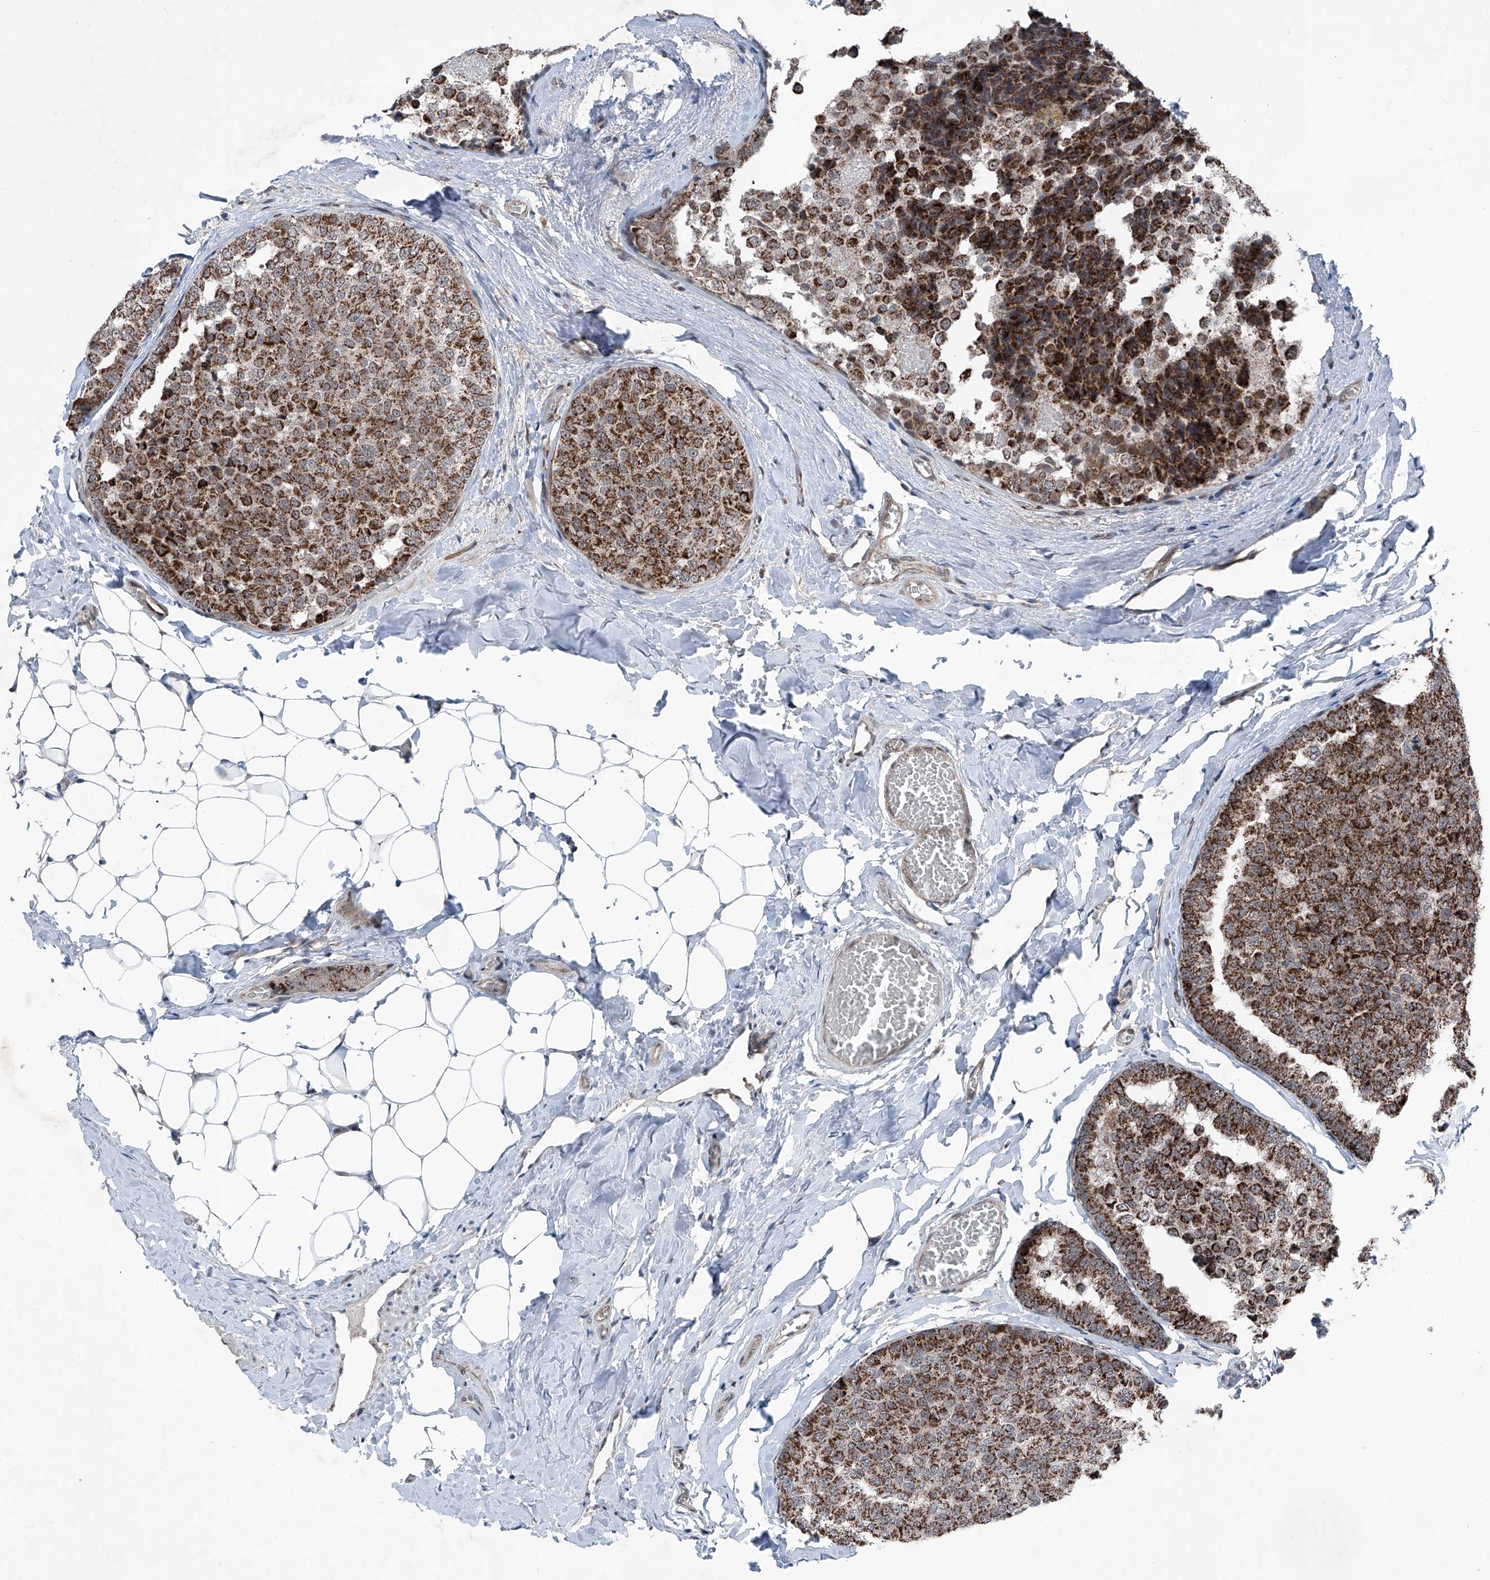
{"staining": {"intensity": "strong", "quantity": ">75%", "location": "cytoplasmic/membranous"}, "tissue": "breast cancer", "cell_type": "Tumor cells", "image_type": "cancer", "snomed": [{"axis": "morphology", "description": "Normal tissue, NOS"}, {"axis": "morphology", "description": "Duct carcinoma"}, {"axis": "topography", "description": "Breast"}], "caption": "Immunohistochemical staining of breast cancer exhibits high levels of strong cytoplasmic/membranous protein staining in approximately >75% of tumor cells.", "gene": "COA7", "patient": {"sex": "female", "age": 43}}